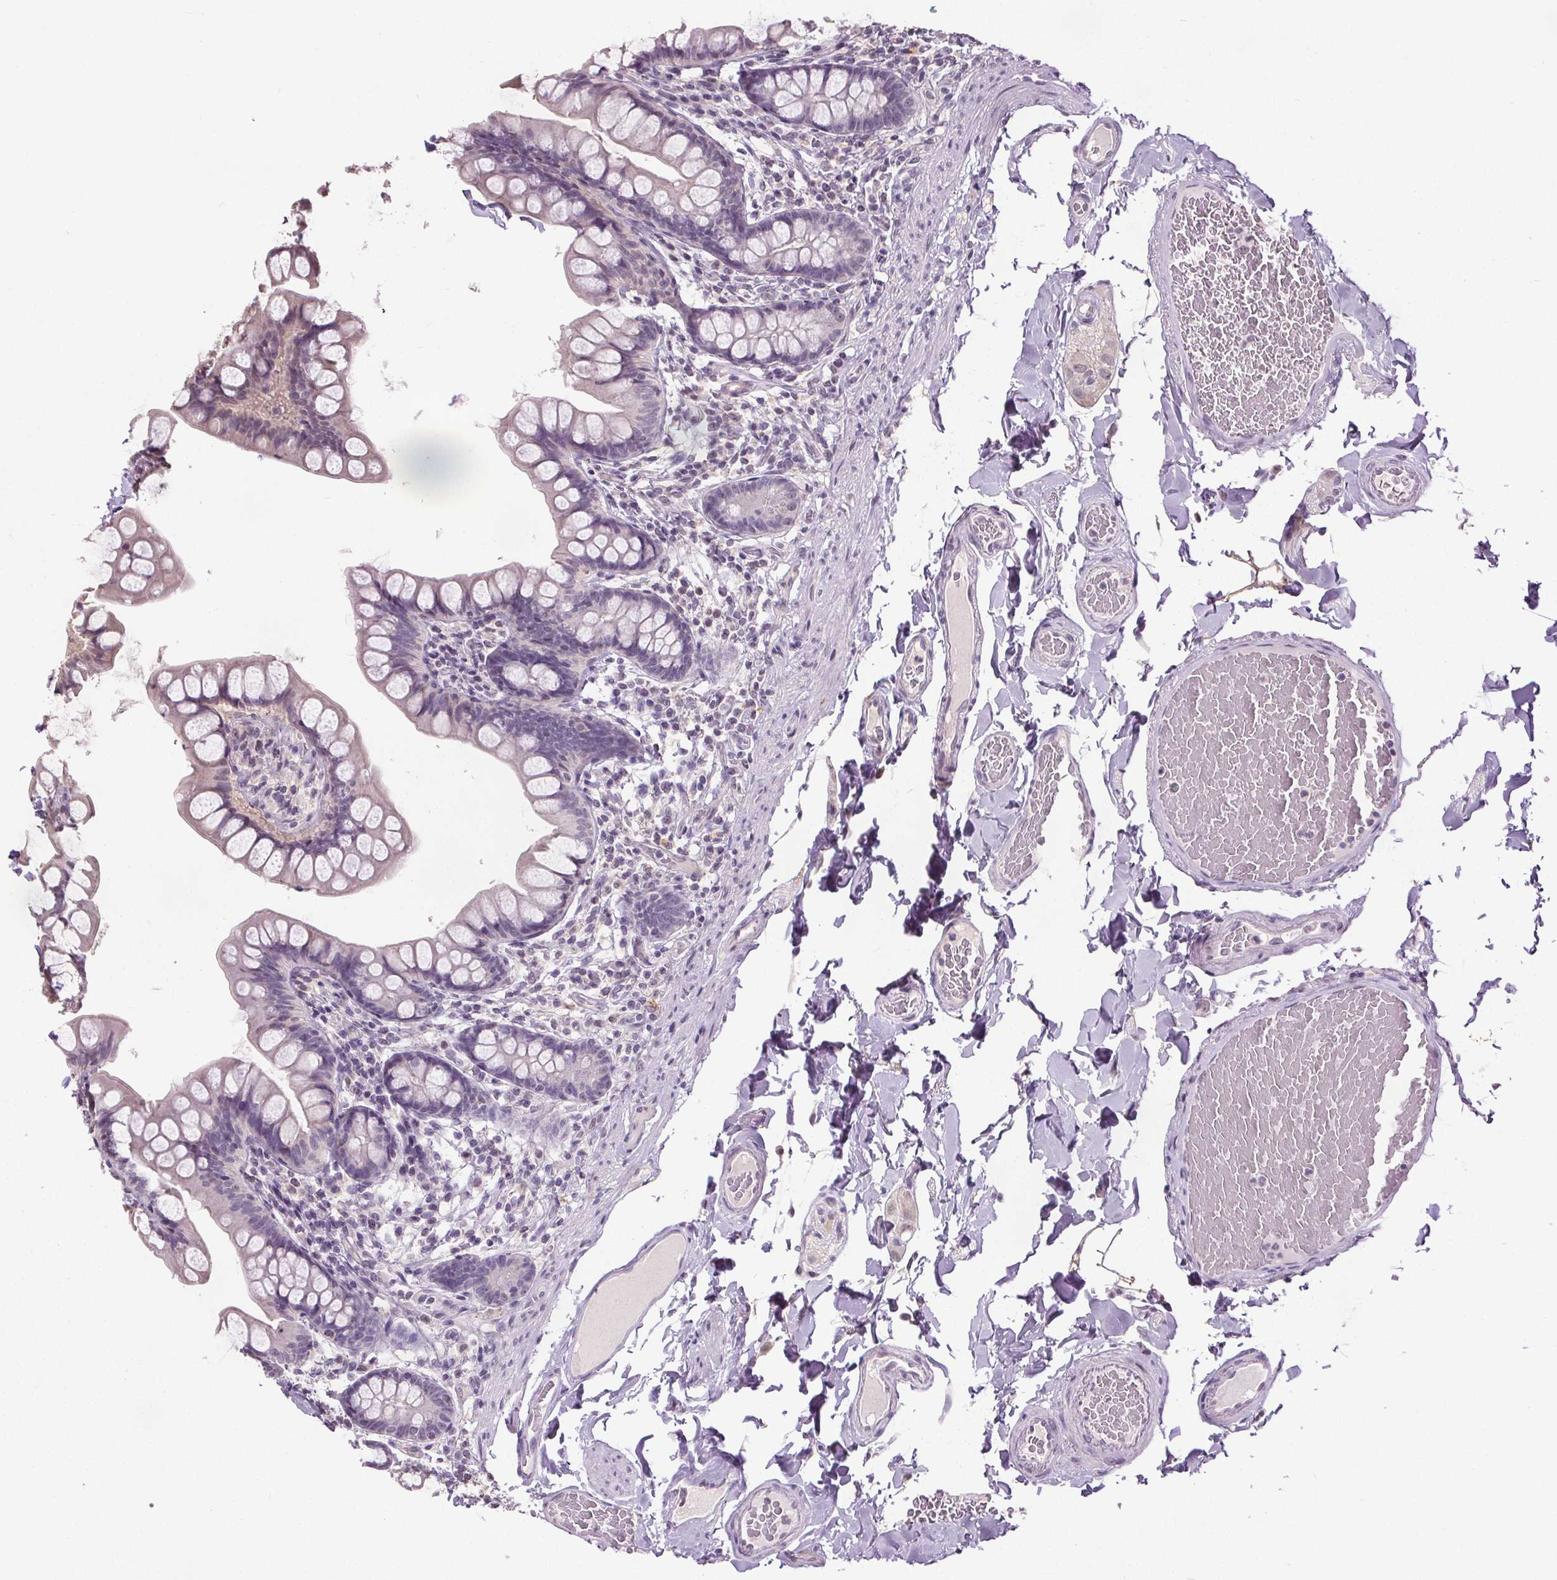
{"staining": {"intensity": "negative", "quantity": "none", "location": "none"}, "tissue": "small intestine", "cell_type": "Glandular cells", "image_type": "normal", "snomed": [{"axis": "morphology", "description": "Normal tissue, NOS"}, {"axis": "topography", "description": "Small intestine"}], "caption": "There is no significant staining in glandular cells of small intestine. Brightfield microscopy of immunohistochemistry (IHC) stained with DAB (brown) and hematoxylin (blue), captured at high magnification.", "gene": "SLC2A9", "patient": {"sex": "male", "age": 70}}